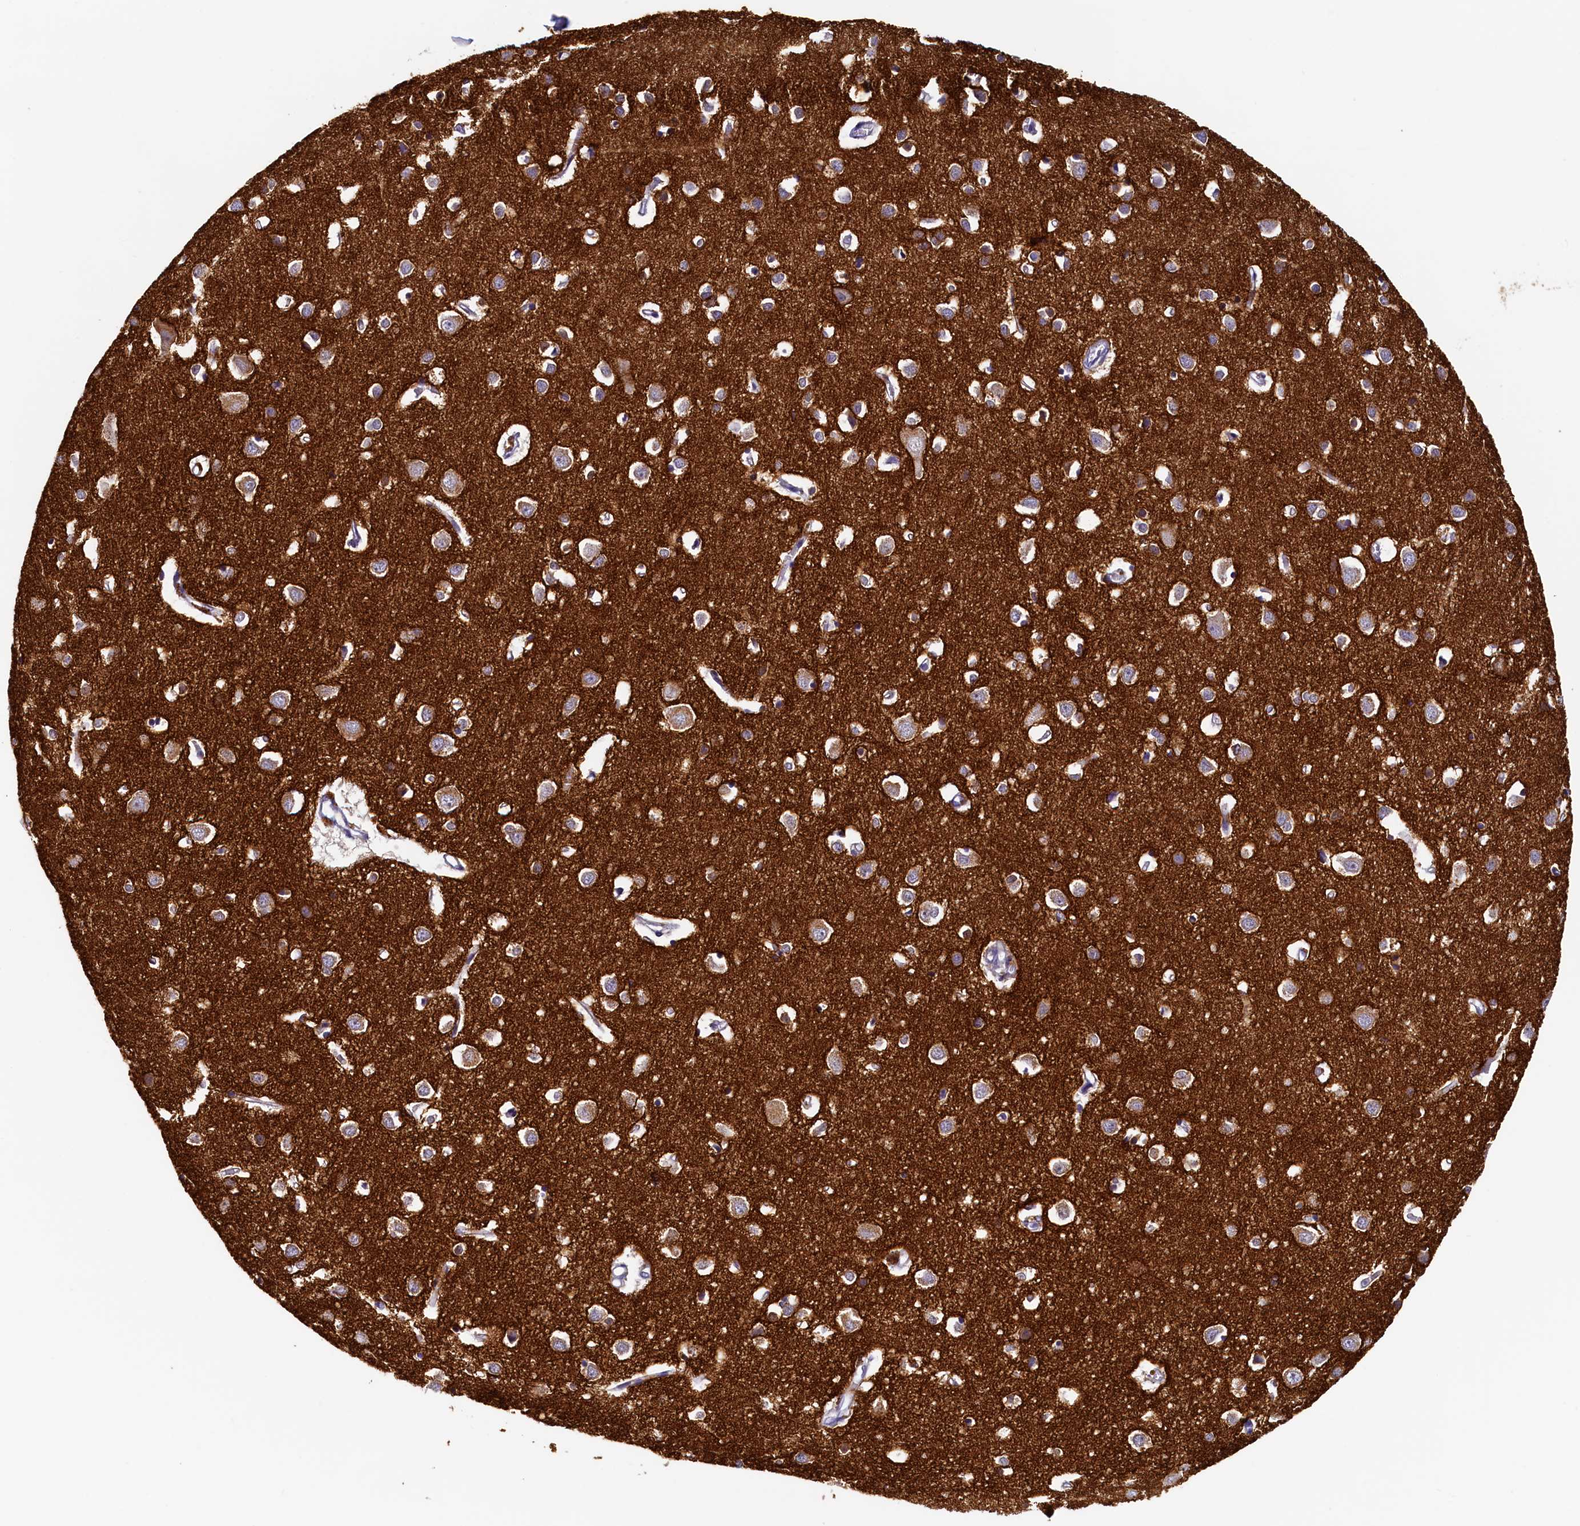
{"staining": {"intensity": "negative", "quantity": "none", "location": "none"}, "tissue": "cerebral cortex", "cell_type": "Endothelial cells", "image_type": "normal", "snomed": [{"axis": "morphology", "description": "Normal tissue, NOS"}, {"axis": "topography", "description": "Cerebral cortex"}], "caption": "This is an IHC micrograph of normal cerebral cortex. There is no positivity in endothelial cells.", "gene": "DTD1", "patient": {"sex": "female", "age": 64}}